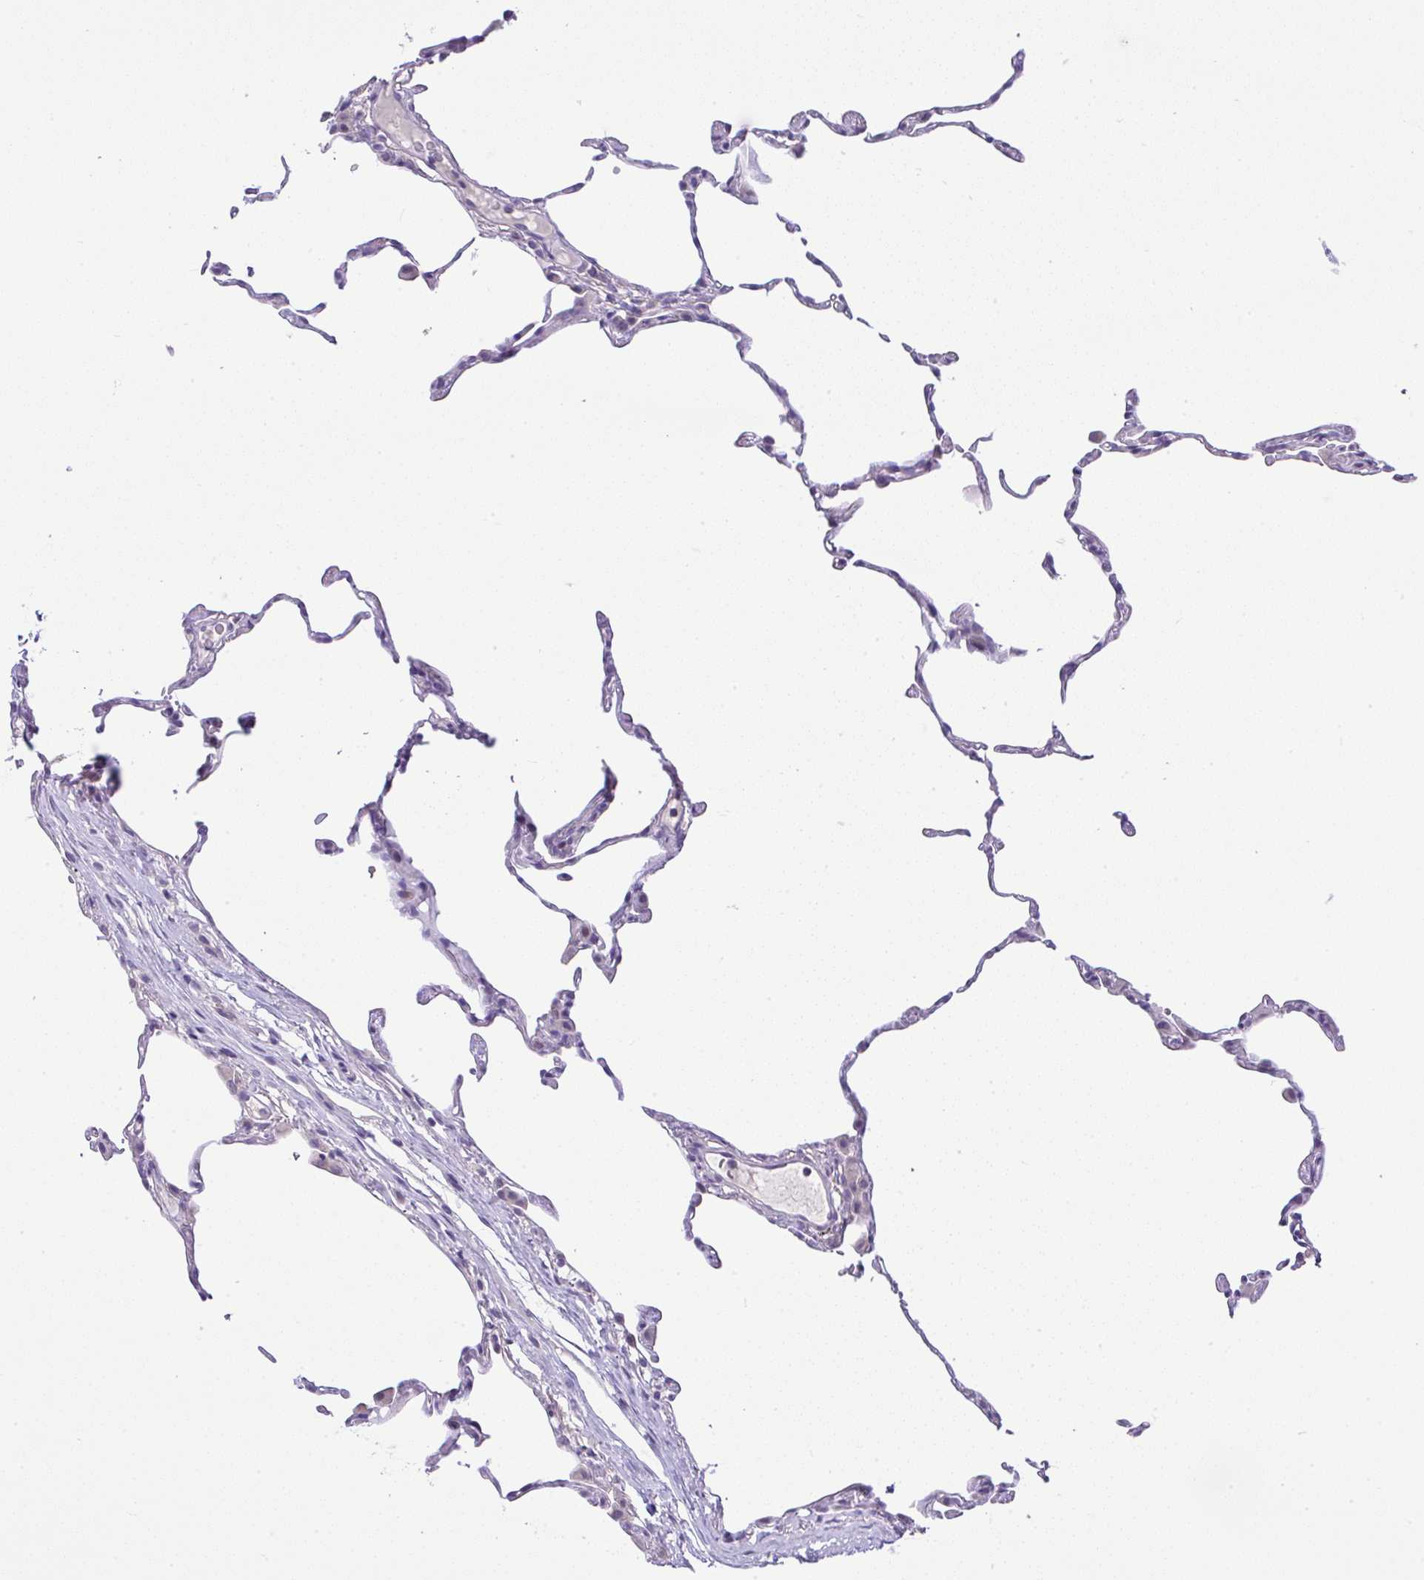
{"staining": {"intensity": "negative", "quantity": "none", "location": "none"}, "tissue": "lung", "cell_type": "Alveolar cells", "image_type": "normal", "snomed": [{"axis": "morphology", "description": "Normal tissue, NOS"}, {"axis": "topography", "description": "Lung"}], "caption": "This photomicrograph is of unremarkable lung stained with immunohistochemistry to label a protein in brown with the nuclei are counter-stained blue. There is no staining in alveolar cells.", "gene": "CTU1", "patient": {"sex": "female", "age": 57}}